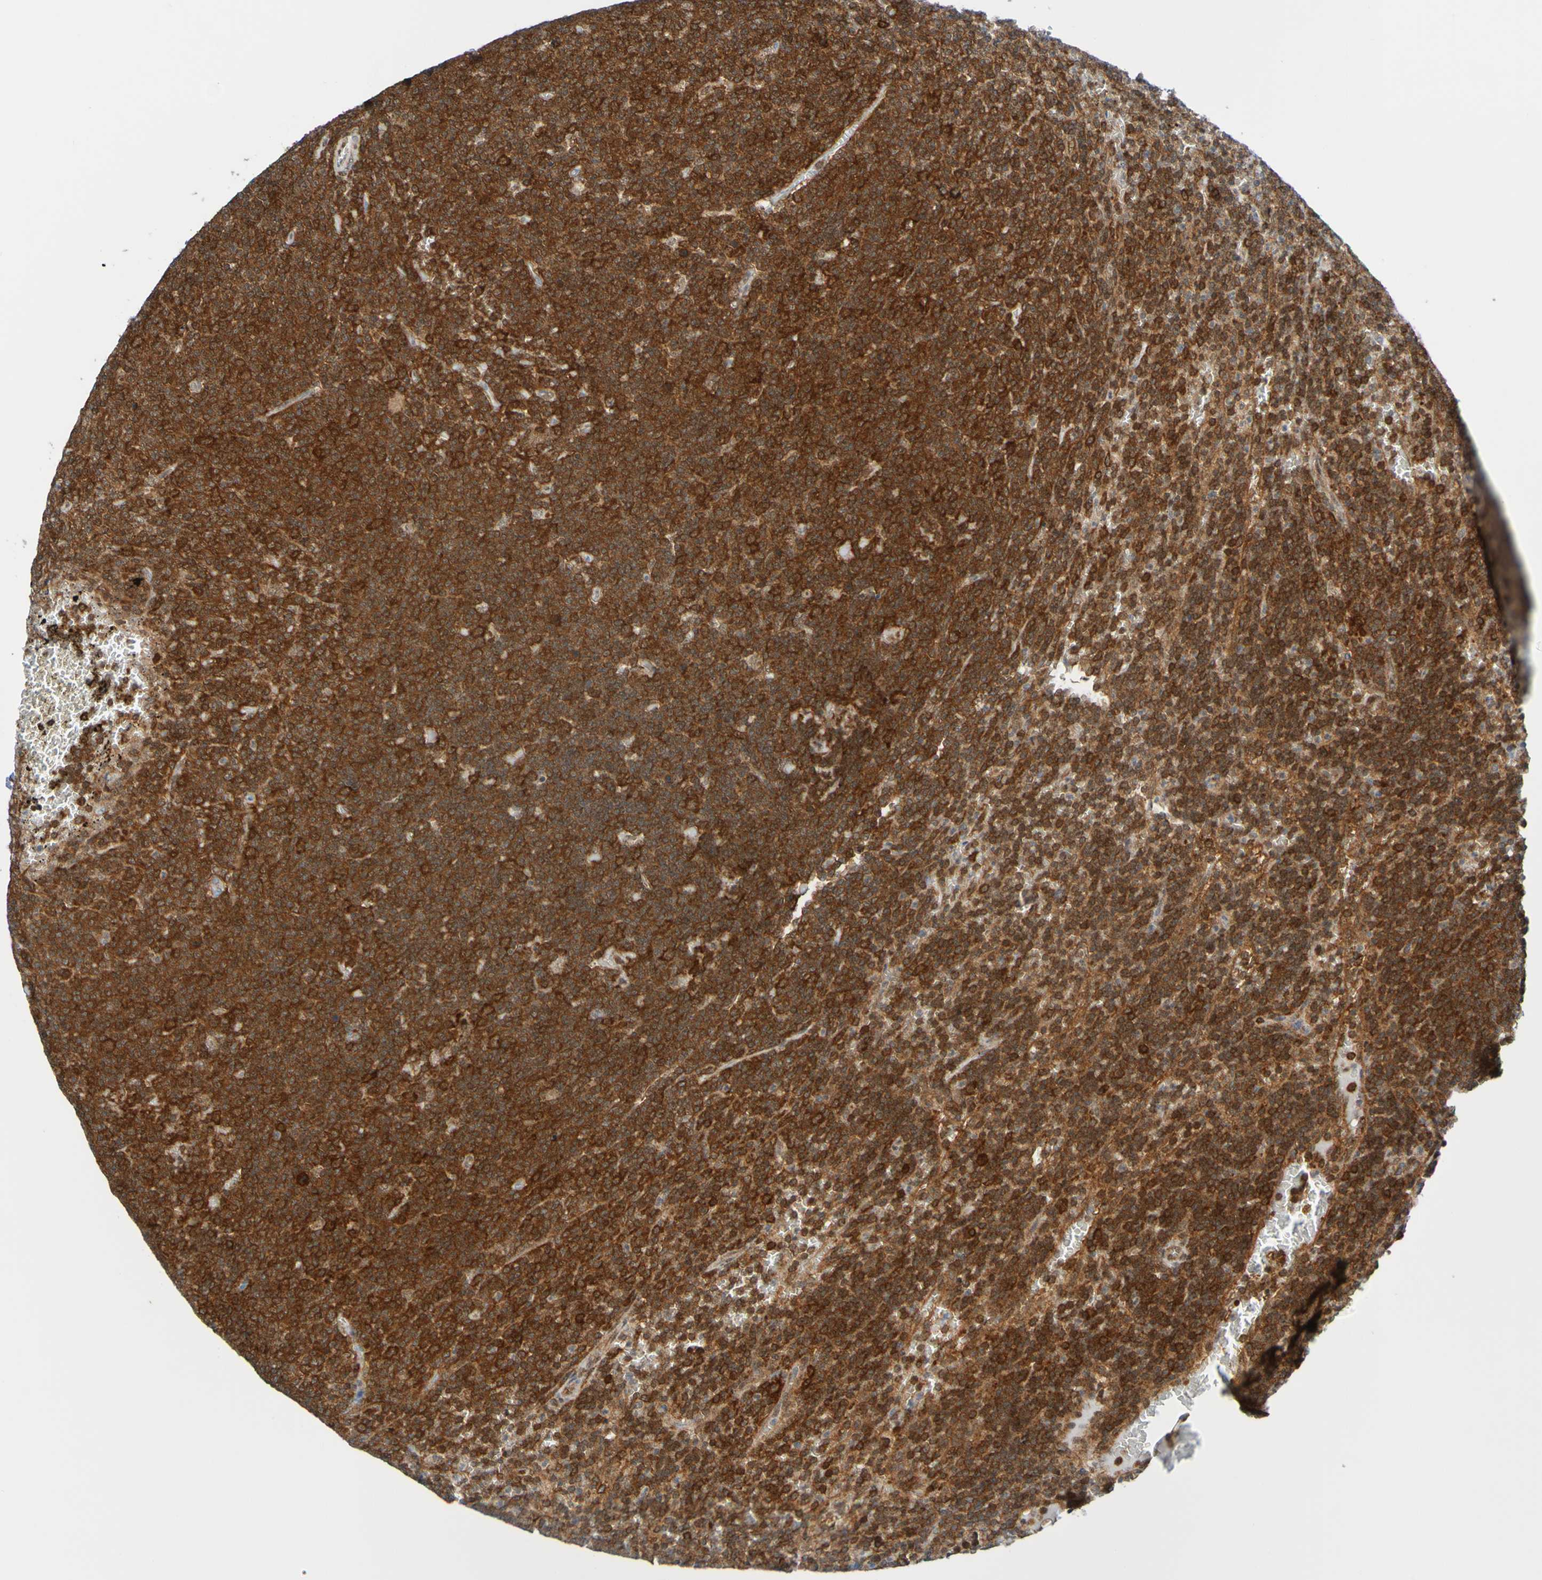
{"staining": {"intensity": "strong", "quantity": ">75%", "location": "cytoplasmic/membranous"}, "tissue": "lymphoma", "cell_type": "Tumor cells", "image_type": "cancer", "snomed": [{"axis": "morphology", "description": "Malignant lymphoma, non-Hodgkin's type, Low grade"}, {"axis": "topography", "description": "Spleen"}], "caption": "This is an image of immunohistochemistry (IHC) staining of malignant lymphoma, non-Hodgkin's type (low-grade), which shows strong expression in the cytoplasmic/membranous of tumor cells.", "gene": "ATIC", "patient": {"sex": "female", "age": 50}}